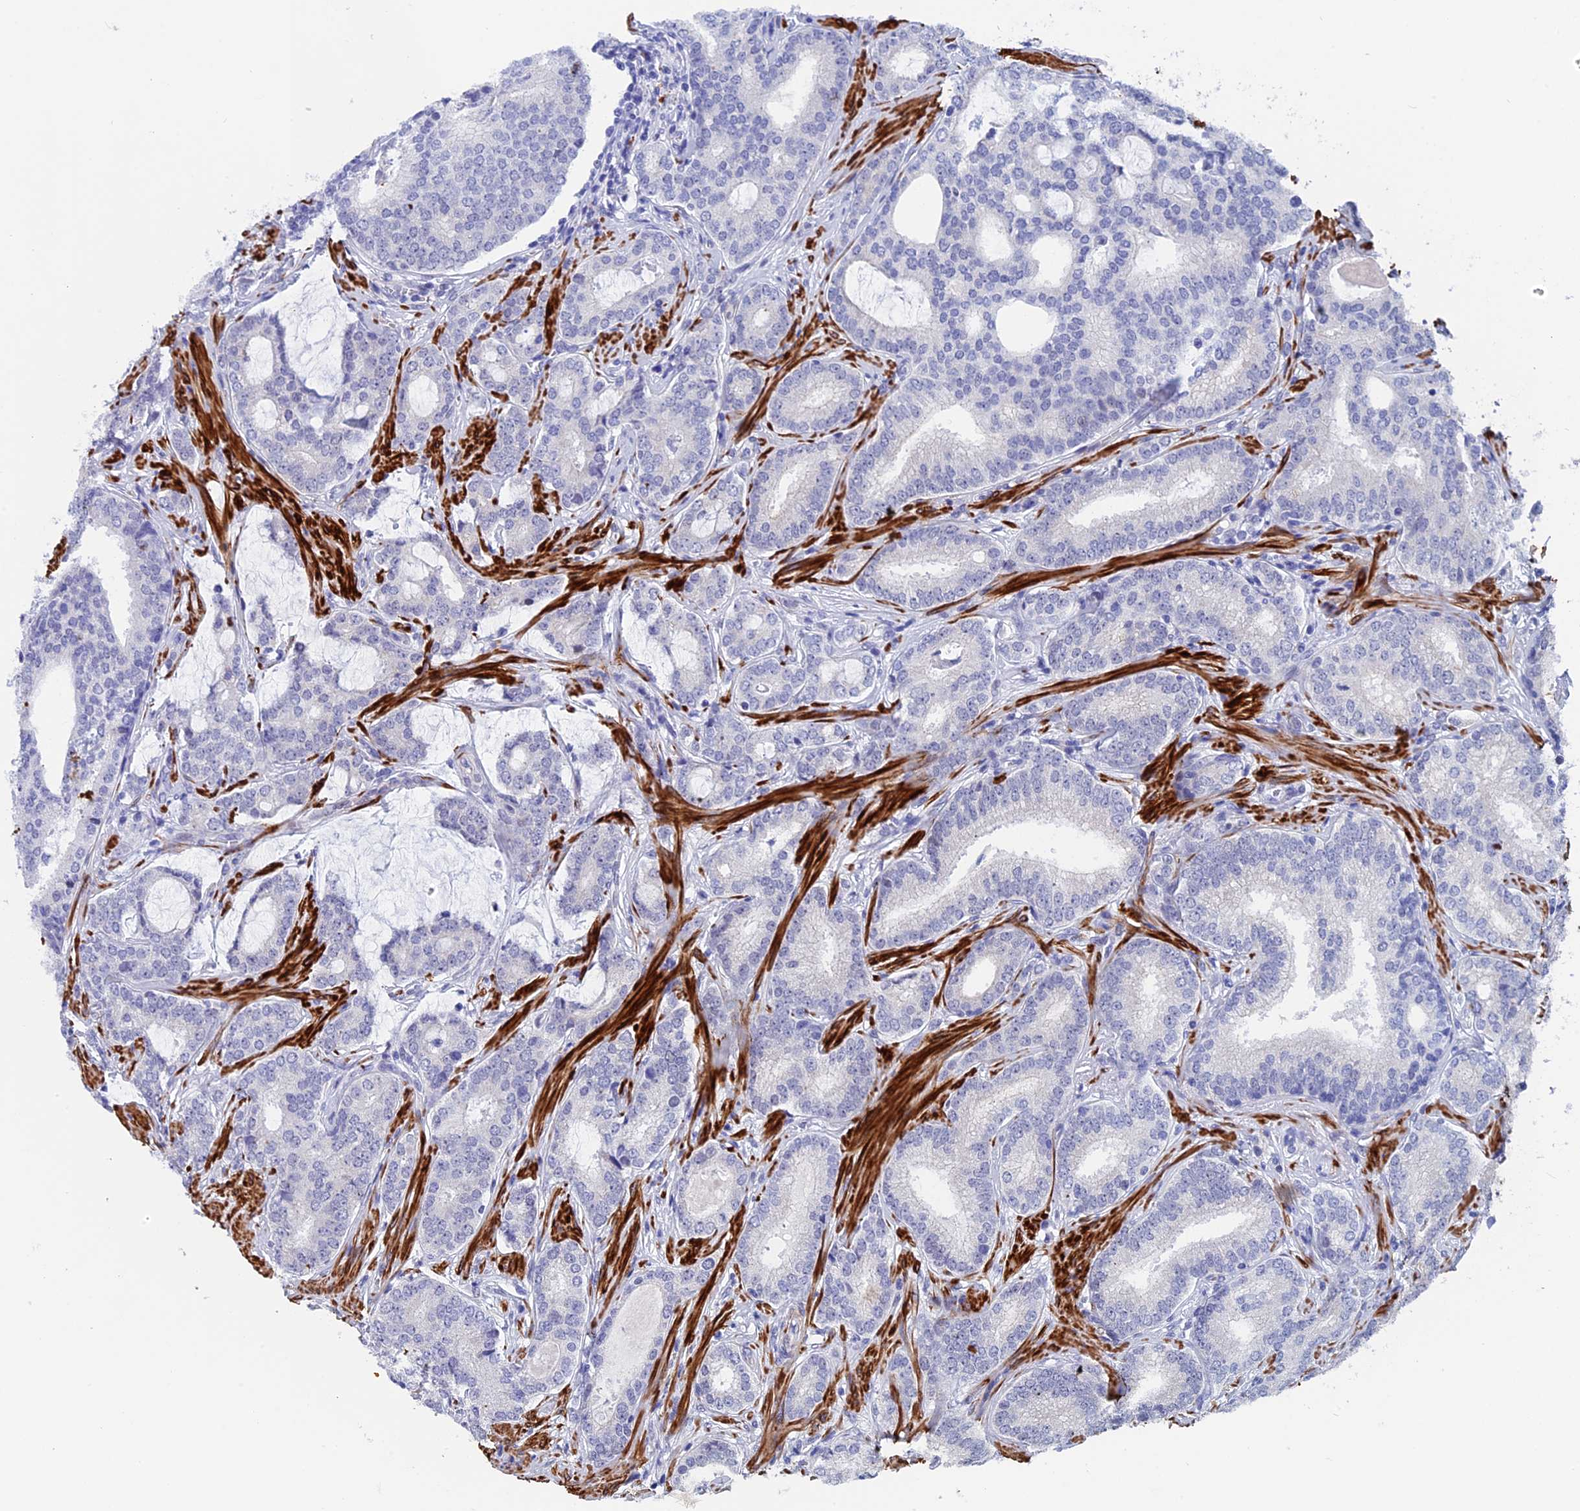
{"staining": {"intensity": "negative", "quantity": "none", "location": "none"}, "tissue": "prostate cancer", "cell_type": "Tumor cells", "image_type": "cancer", "snomed": [{"axis": "morphology", "description": "Adenocarcinoma, High grade"}, {"axis": "topography", "description": "Prostate"}], "caption": "Photomicrograph shows no protein staining in tumor cells of prostate cancer (adenocarcinoma (high-grade)) tissue.", "gene": "WDR83", "patient": {"sex": "male", "age": 63}}